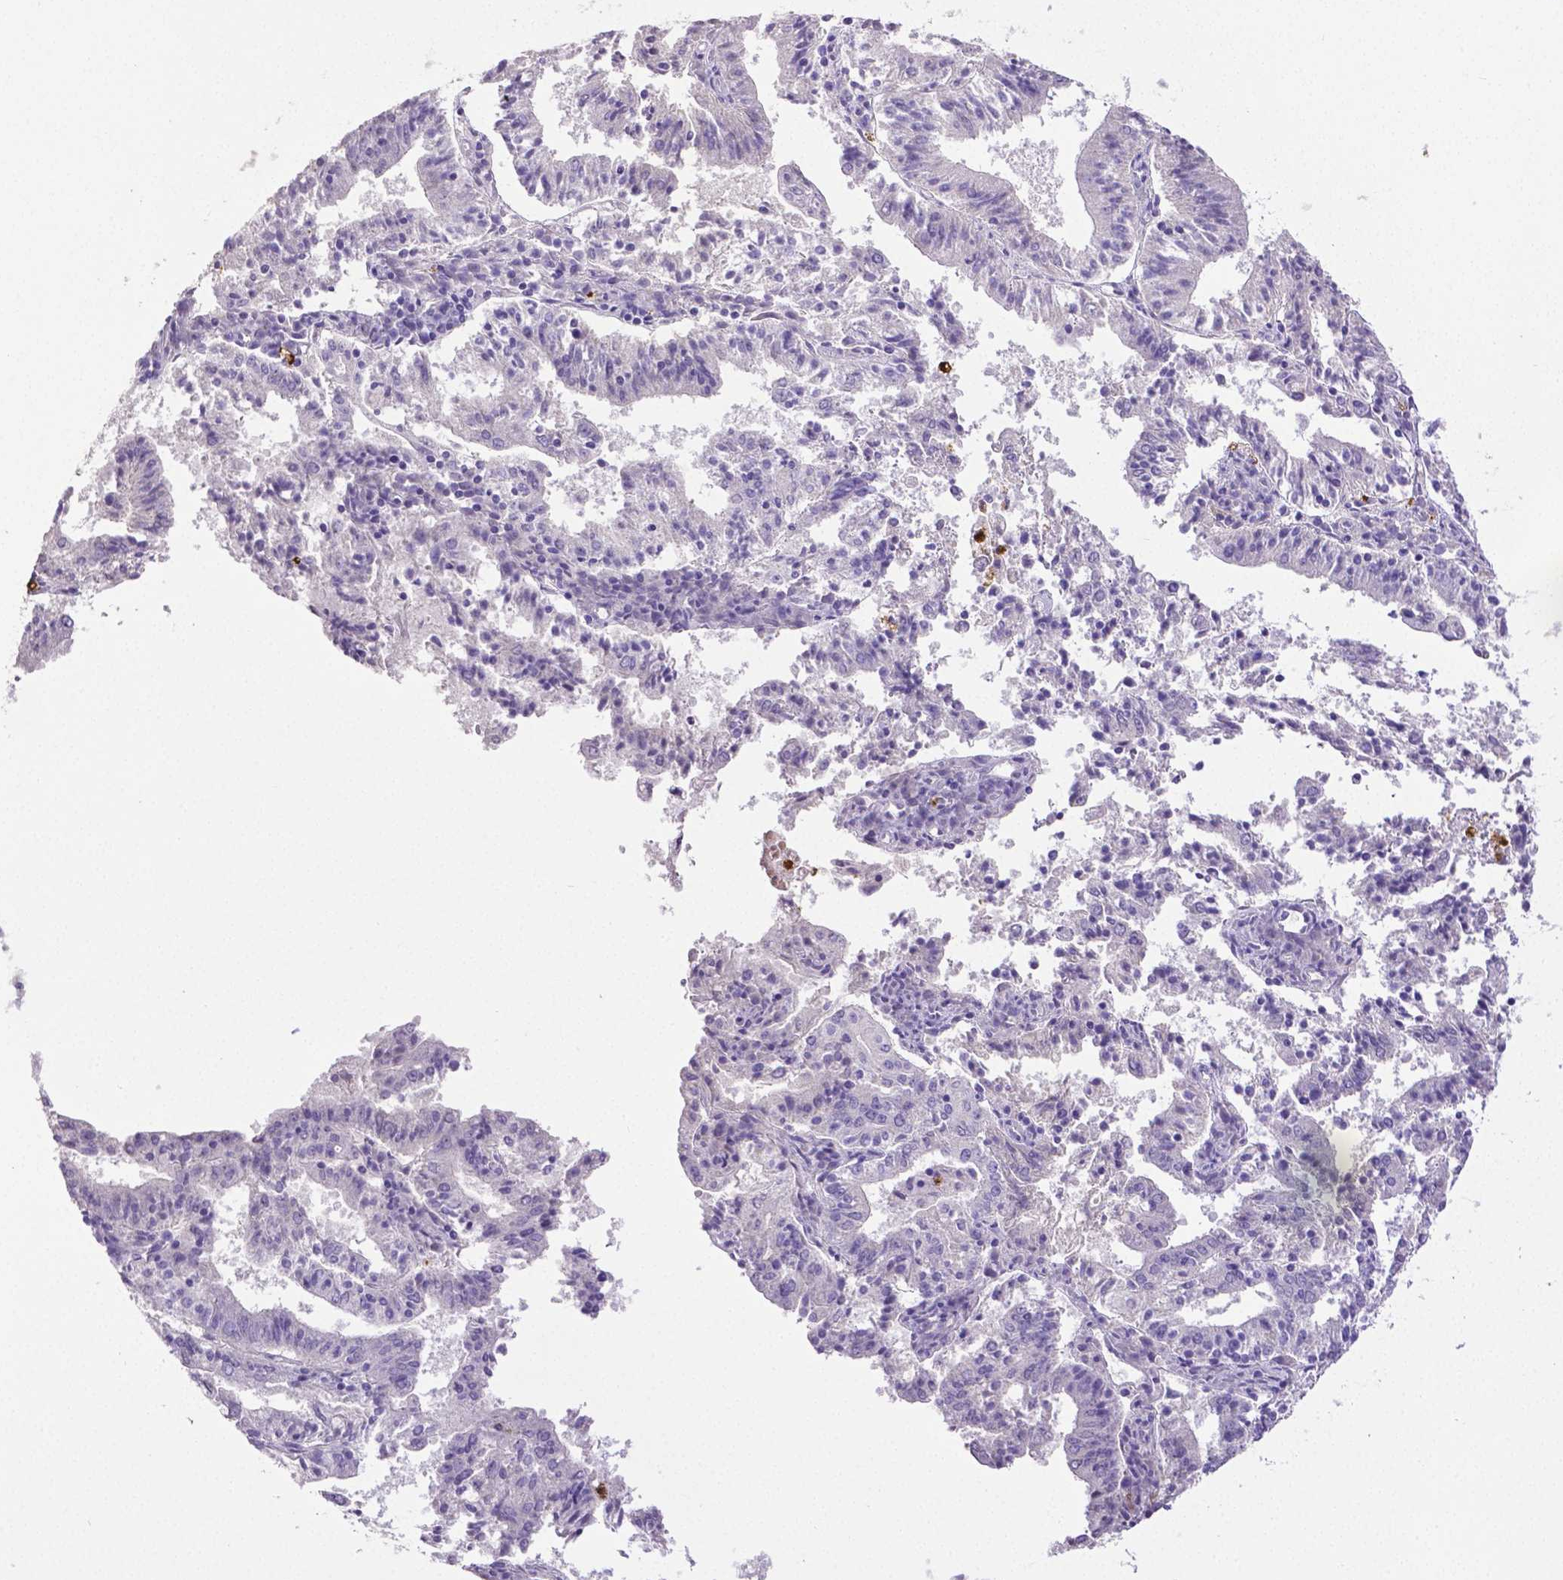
{"staining": {"intensity": "negative", "quantity": "none", "location": "none"}, "tissue": "endometrial cancer", "cell_type": "Tumor cells", "image_type": "cancer", "snomed": [{"axis": "morphology", "description": "Adenocarcinoma, NOS"}, {"axis": "topography", "description": "Endometrium"}], "caption": "Histopathology image shows no significant protein positivity in tumor cells of adenocarcinoma (endometrial).", "gene": "MMP9", "patient": {"sex": "female", "age": 82}}